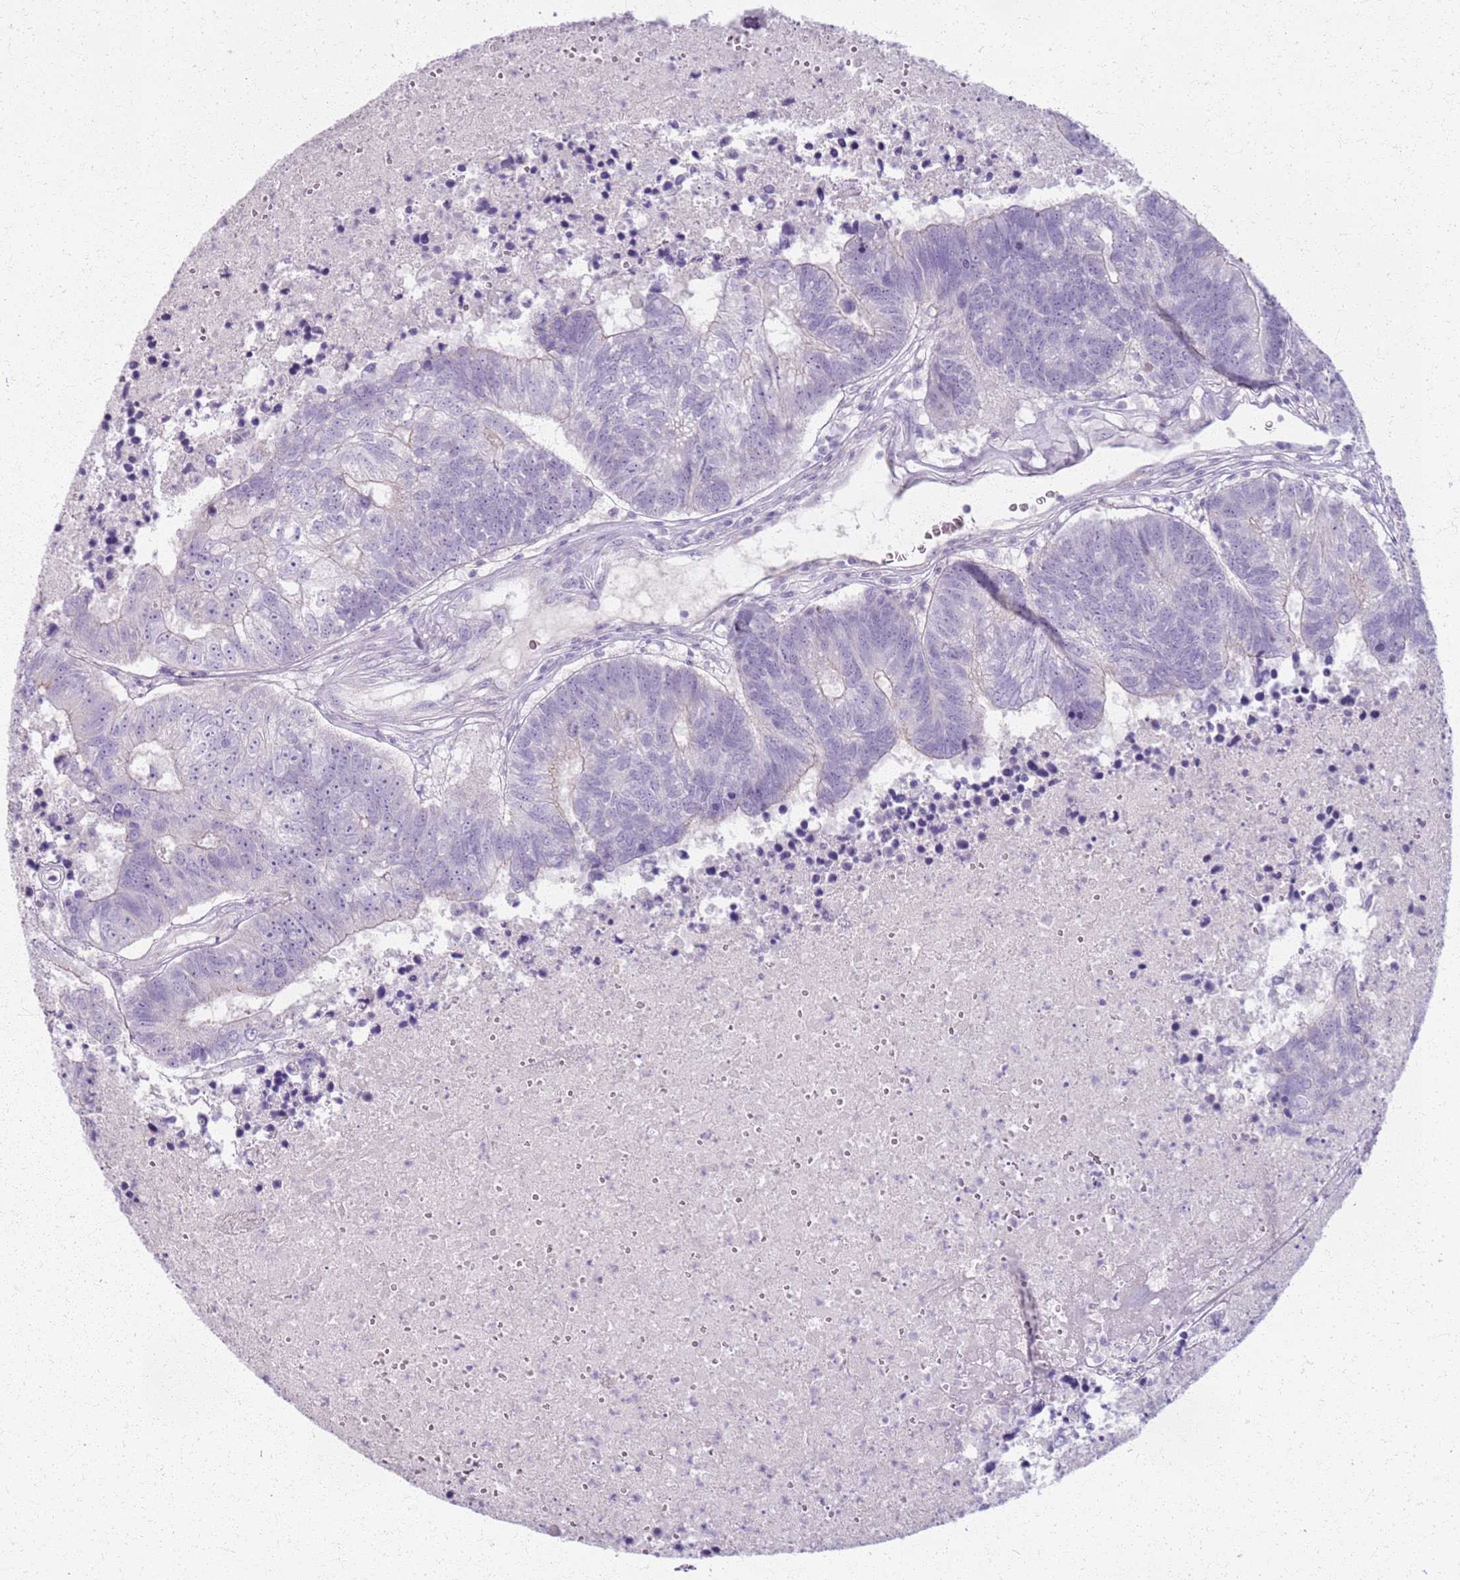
{"staining": {"intensity": "negative", "quantity": "none", "location": "none"}, "tissue": "colorectal cancer", "cell_type": "Tumor cells", "image_type": "cancer", "snomed": [{"axis": "morphology", "description": "Adenocarcinoma, NOS"}, {"axis": "topography", "description": "Colon"}], "caption": "Immunohistochemistry of human colorectal adenocarcinoma exhibits no staining in tumor cells.", "gene": "CSRP3", "patient": {"sex": "female", "age": 48}}